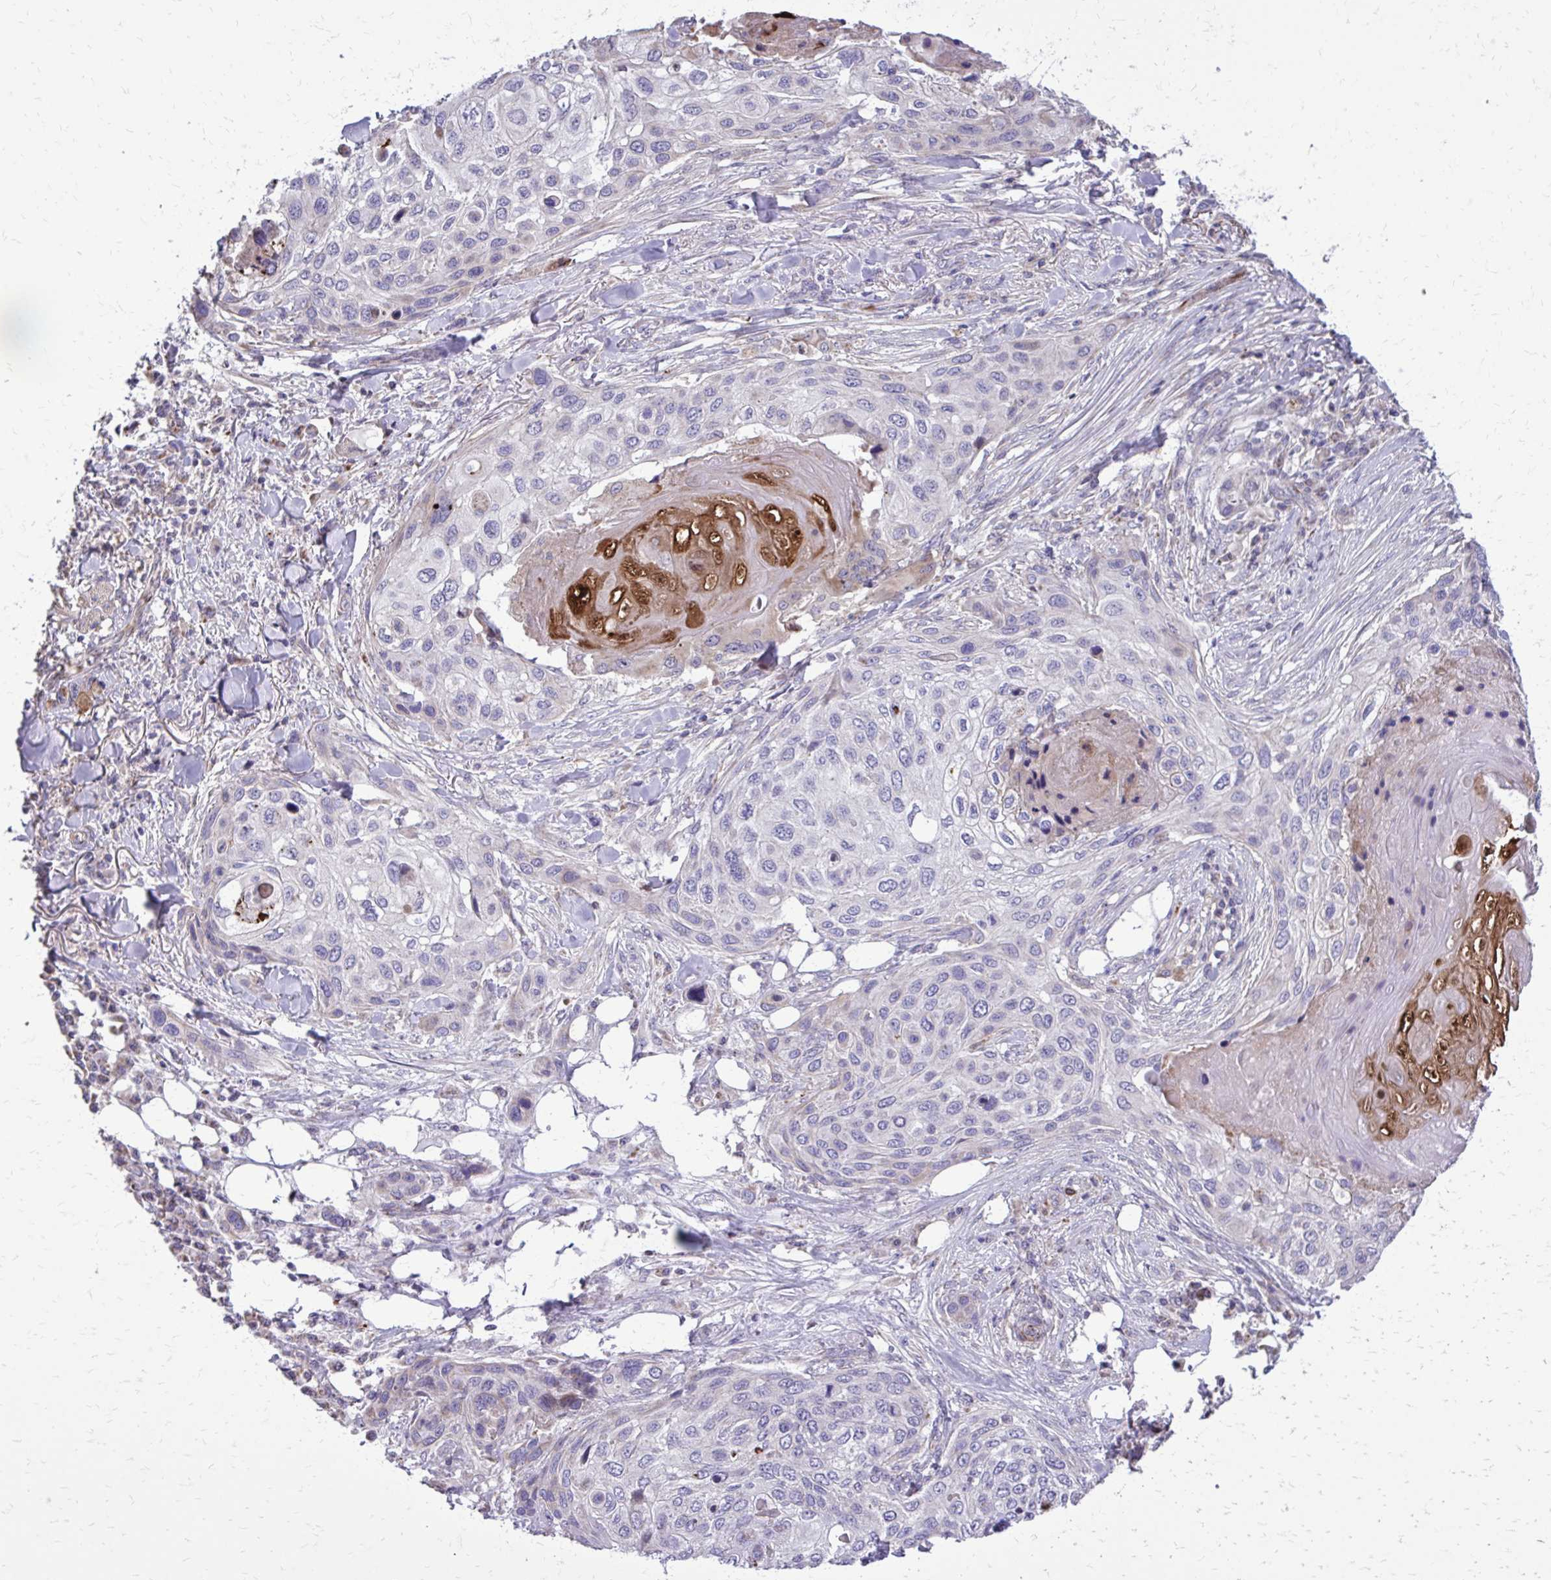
{"staining": {"intensity": "moderate", "quantity": "<25%", "location": "cytoplasmic/membranous,nuclear"}, "tissue": "skin cancer", "cell_type": "Tumor cells", "image_type": "cancer", "snomed": [{"axis": "morphology", "description": "Squamous cell carcinoma, NOS"}, {"axis": "topography", "description": "Skin"}], "caption": "Squamous cell carcinoma (skin) stained for a protein (brown) demonstrates moderate cytoplasmic/membranous and nuclear positive positivity in approximately <25% of tumor cells.", "gene": "ABCC3", "patient": {"sex": "female", "age": 87}}